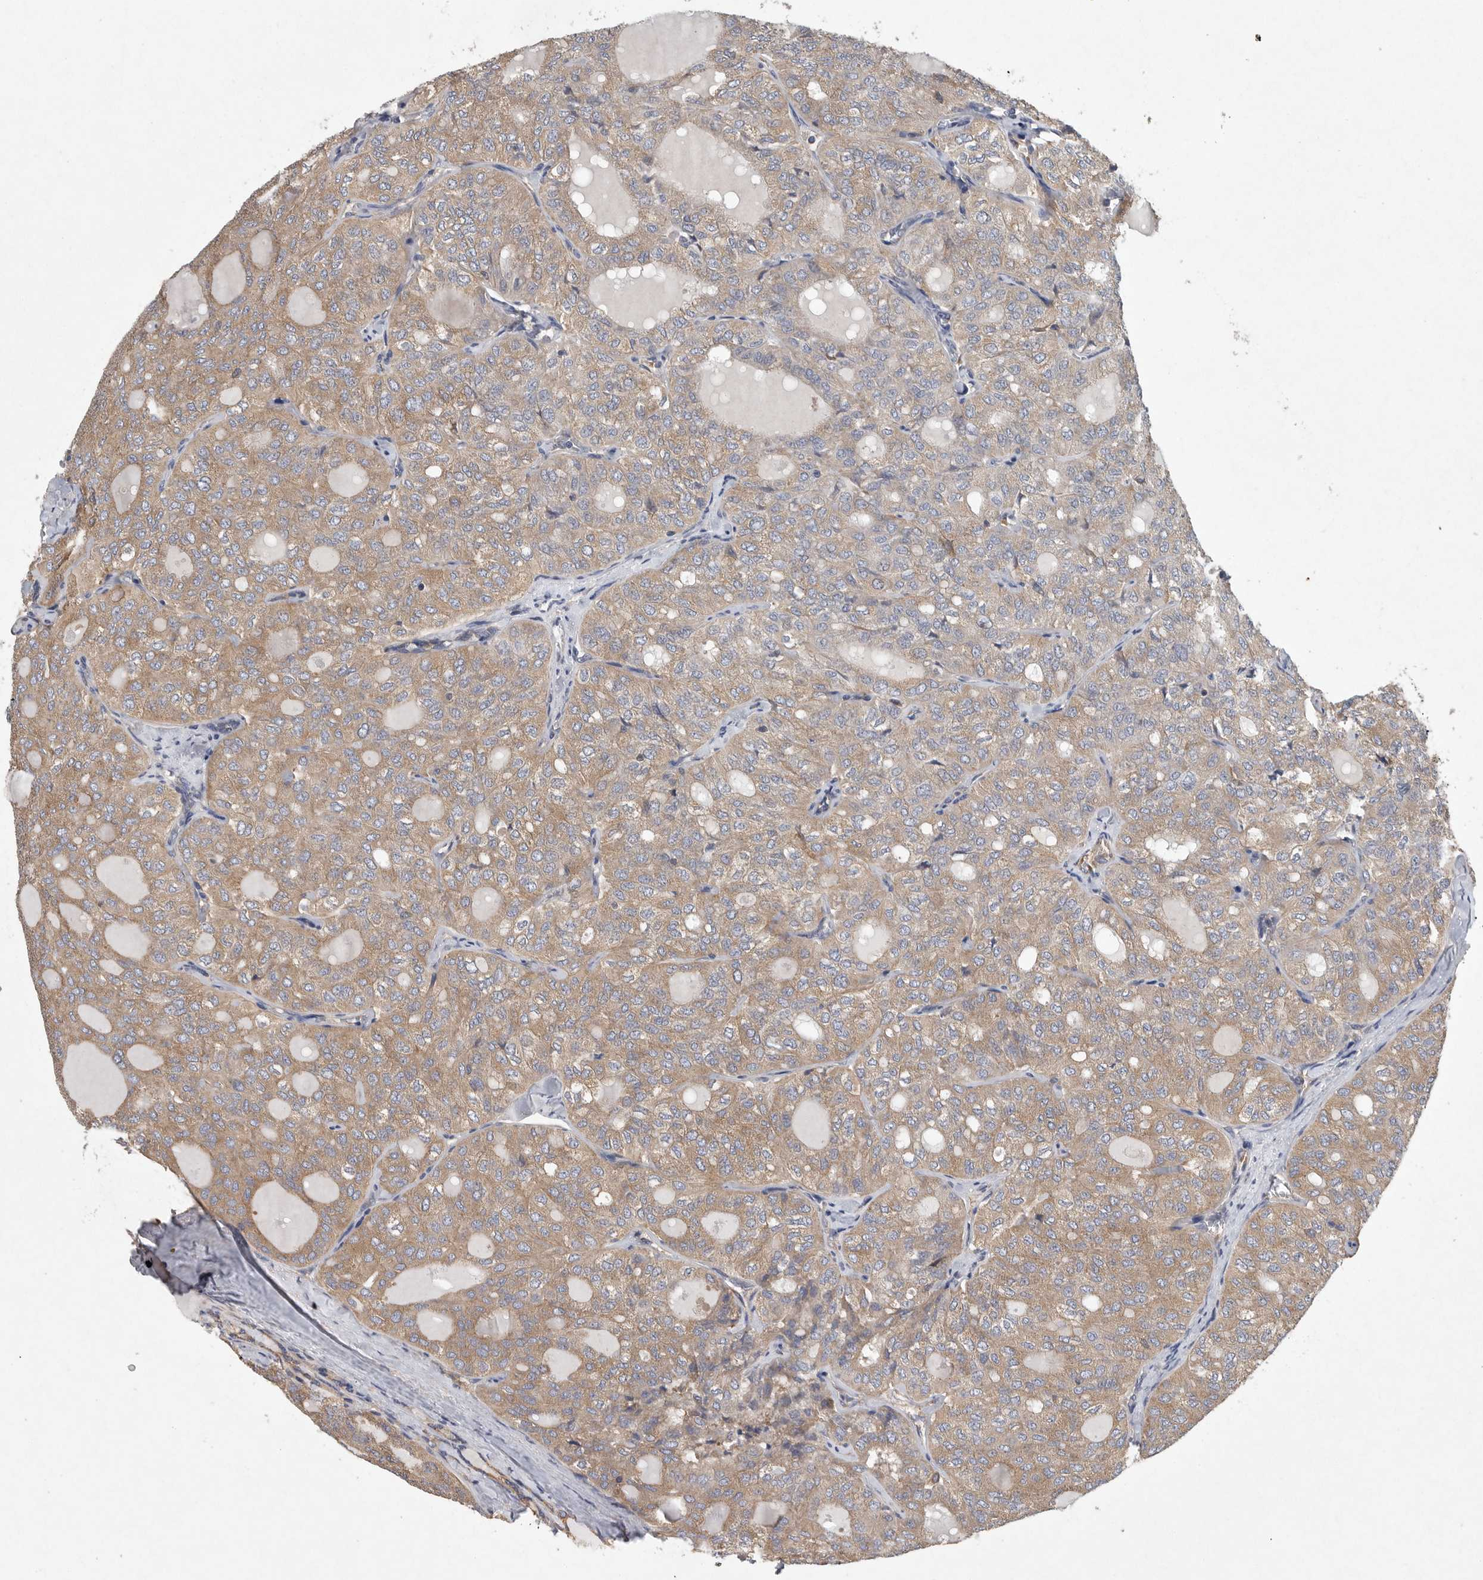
{"staining": {"intensity": "moderate", "quantity": ">75%", "location": "cytoplasmic/membranous"}, "tissue": "thyroid cancer", "cell_type": "Tumor cells", "image_type": "cancer", "snomed": [{"axis": "morphology", "description": "Follicular adenoma carcinoma, NOS"}, {"axis": "topography", "description": "Thyroid gland"}], "caption": "A high-resolution image shows immunohistochemistry staining of follicular adenoma carcinoma (thyroid), which demonstrates moderate cytoplasmic/membranous expression in approximately >75% of tumor cells.", "gene": "OXR1", "patient": {"sex": "male", "age": 75}}